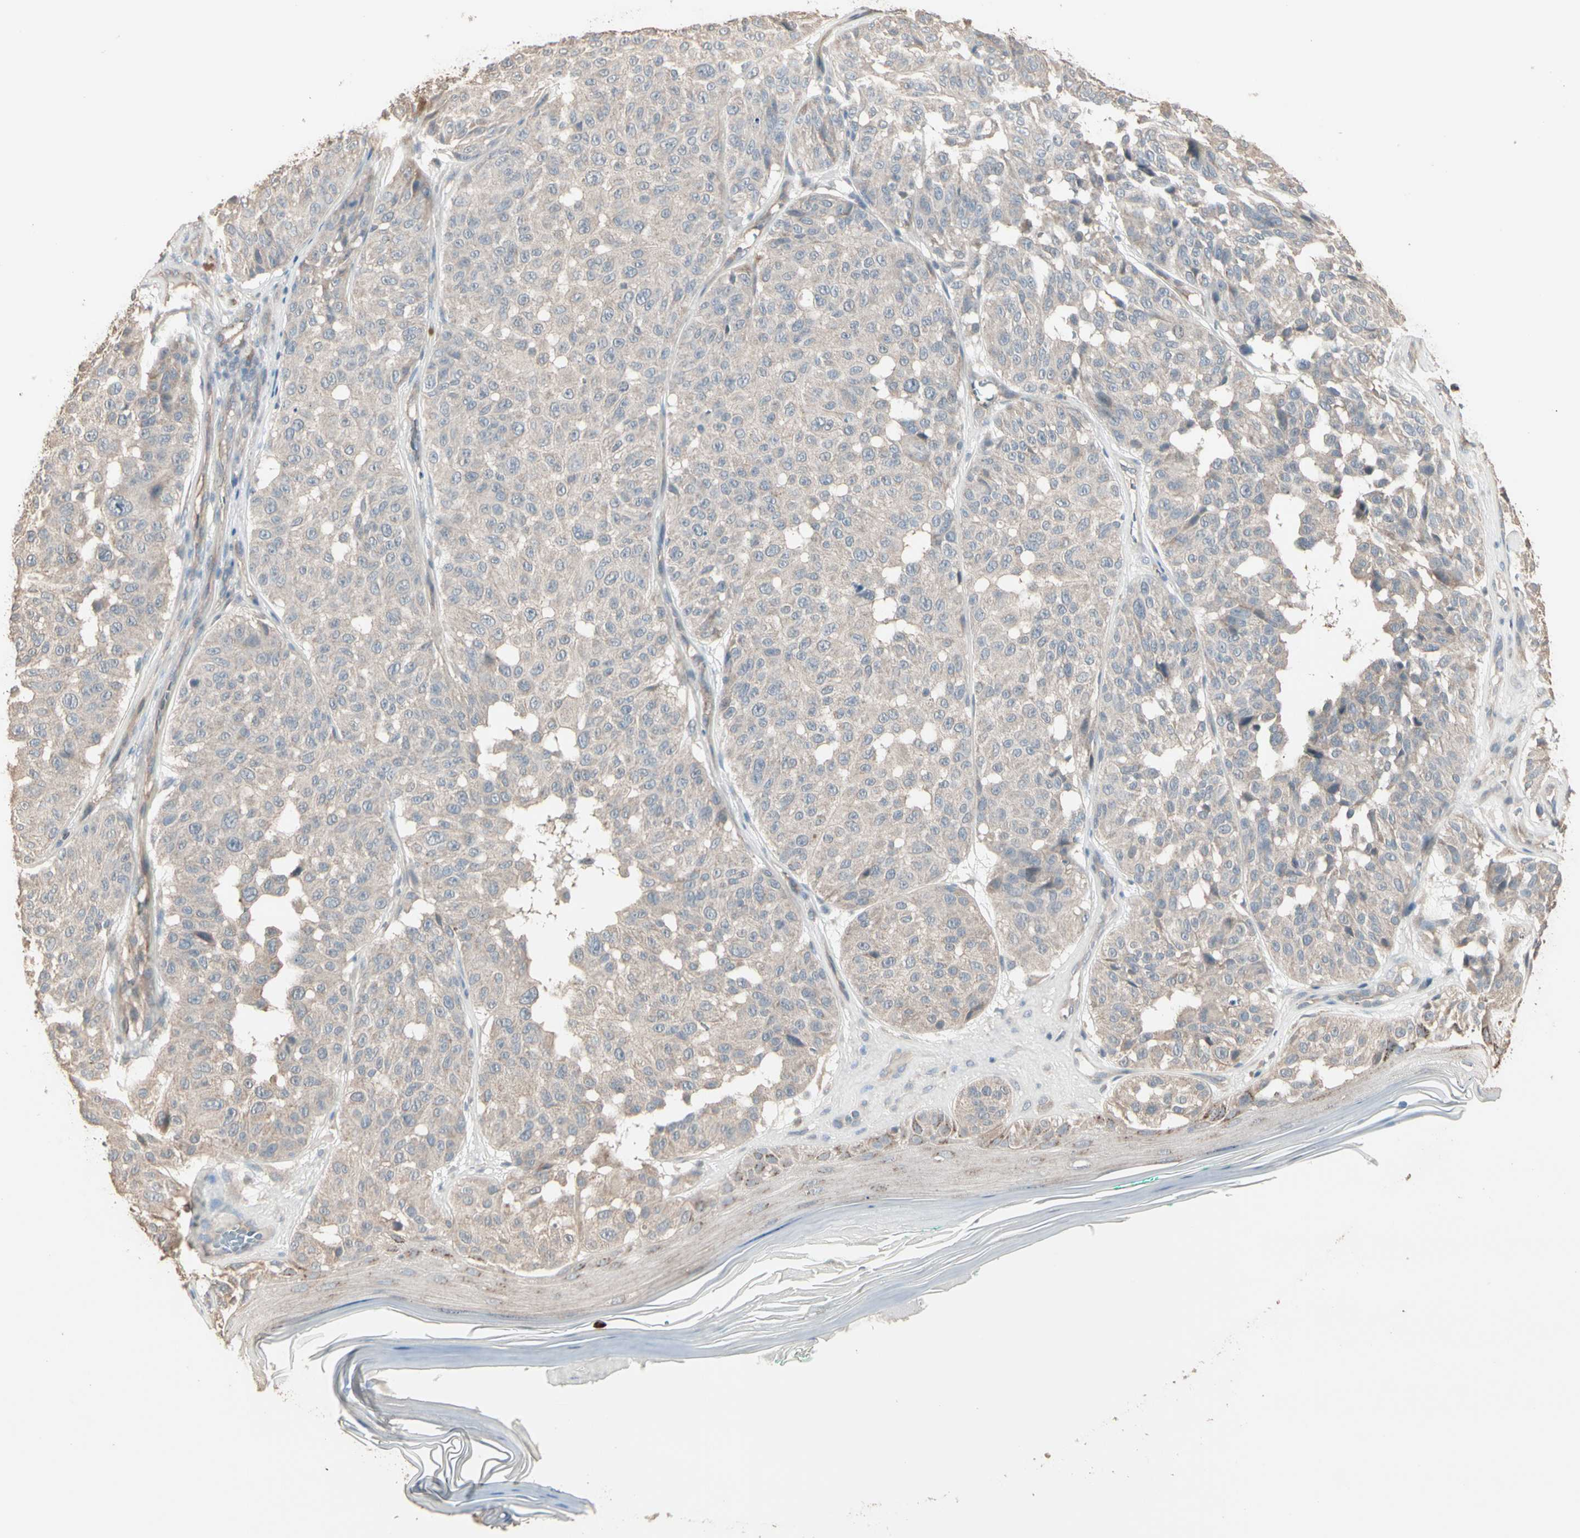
{"staining": {"intensity": "negative", "quantity": "none", "location": "none"}, "tissue": "melanoma", "cell_type": "Tumor cells", "image_type": "cancer", "snomed": [{"axis": "morphology", "description": "Malignant melanoma, NOS"}, {"axis": "topography", "description": "Skin"}], "caption": "The image displays no staining of tumor cells in malignant melanoma. (Immunohistochemistry, brightfield microscopy, high magnification).", "gene": "GALNT3", "patient": {"sex": "female", "age": 46}}